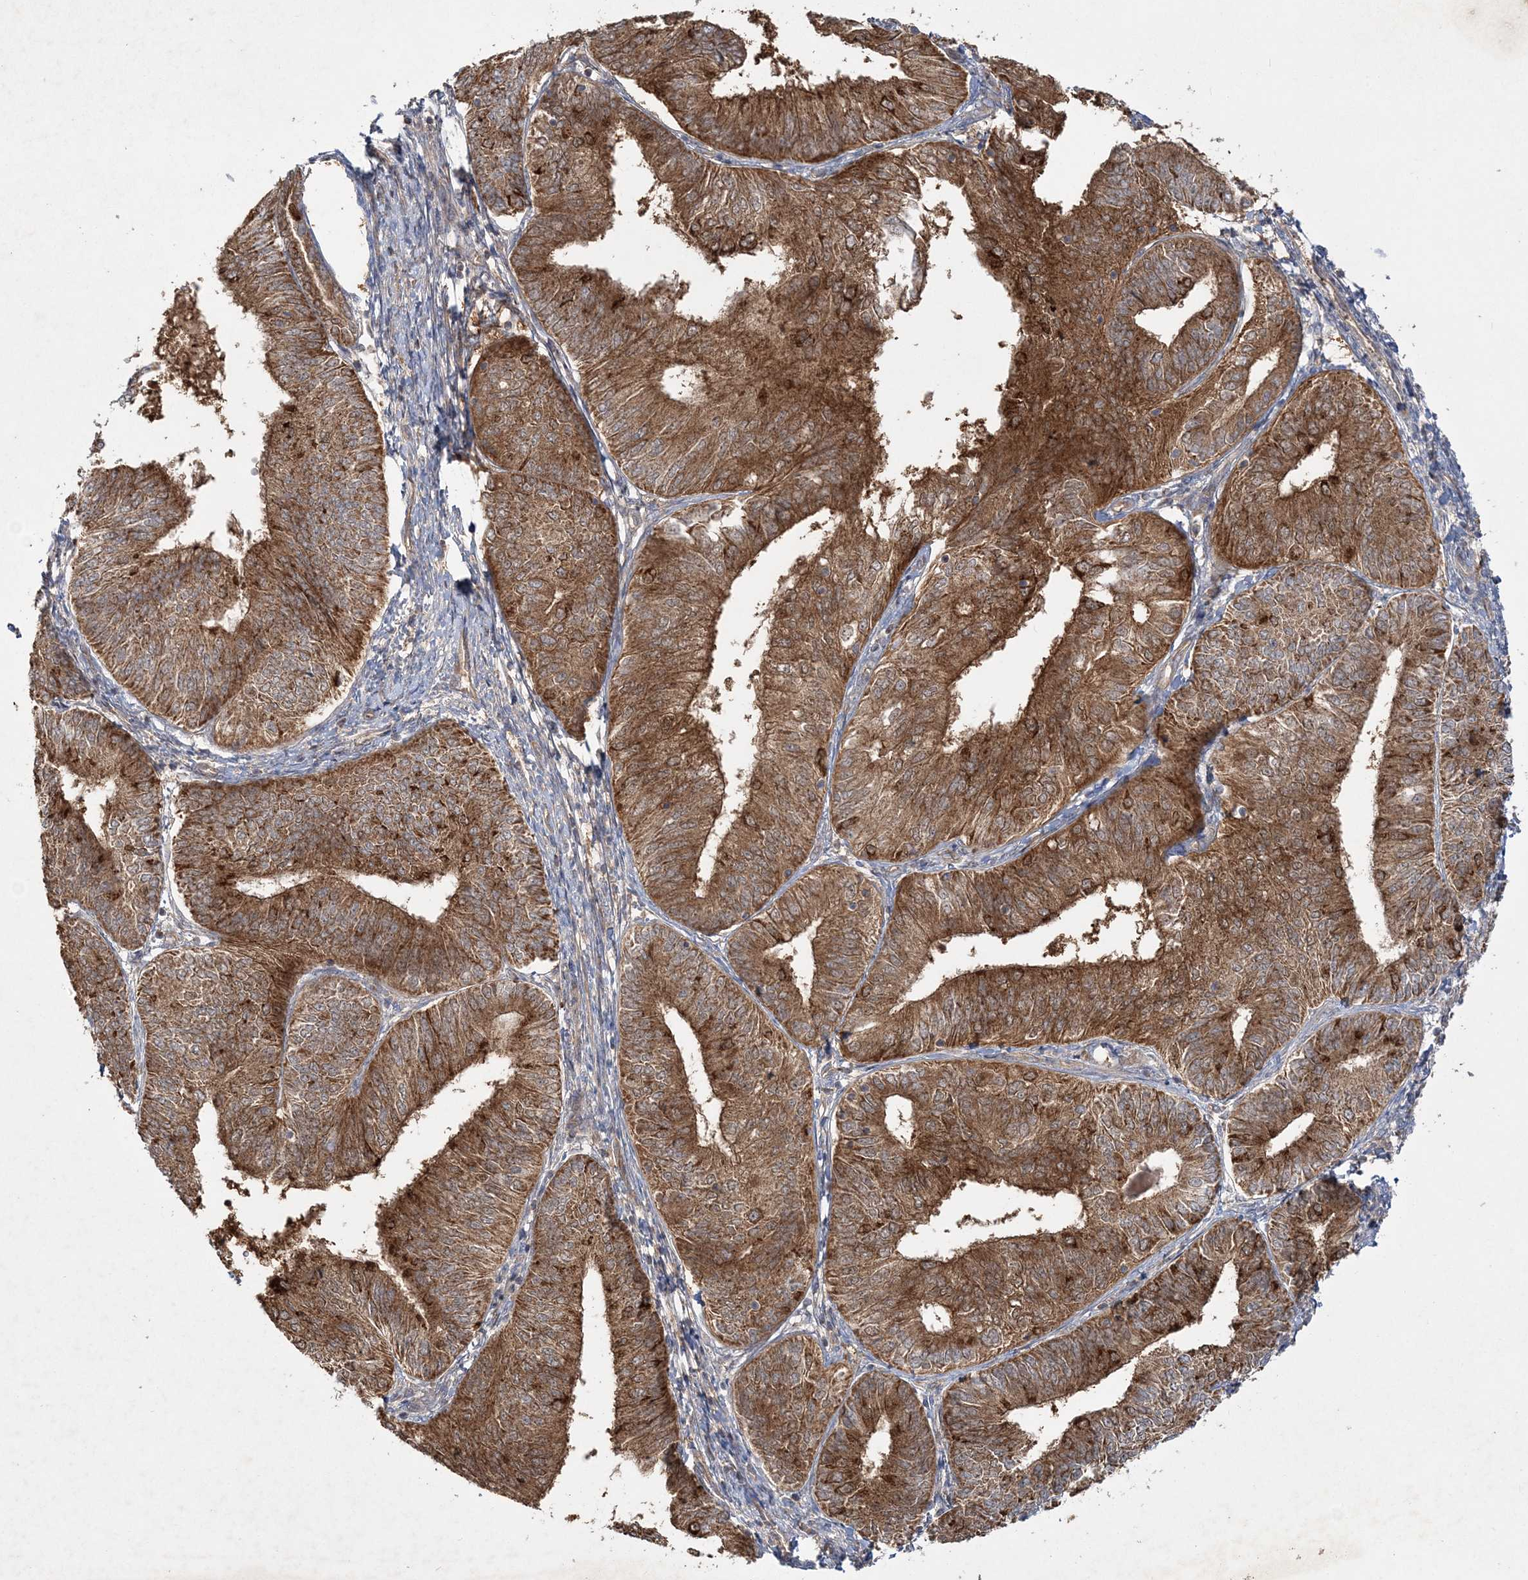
{"staining": {"intensity": "strong", "quantity": ">75%", "location": "cytoplasmic/membranous"}, "tissue": "endometrial cancer", "cell_type": "Tumor cells", "image_type": "cancer", "snomed": [{"axis": "morphology", "description": "Adenocarcinoma, NOS"}, {"axis": "topography", "description": "Endometrium"}], "caption": "The micrograph reveals staining of adenocarcinoma (endometrial), revealing strong cytoplasmic/membranous protein positivity (brown color) within tumor cells.", "gene": "MOCS2", "patient": {"sex": "female", "age": 58}}